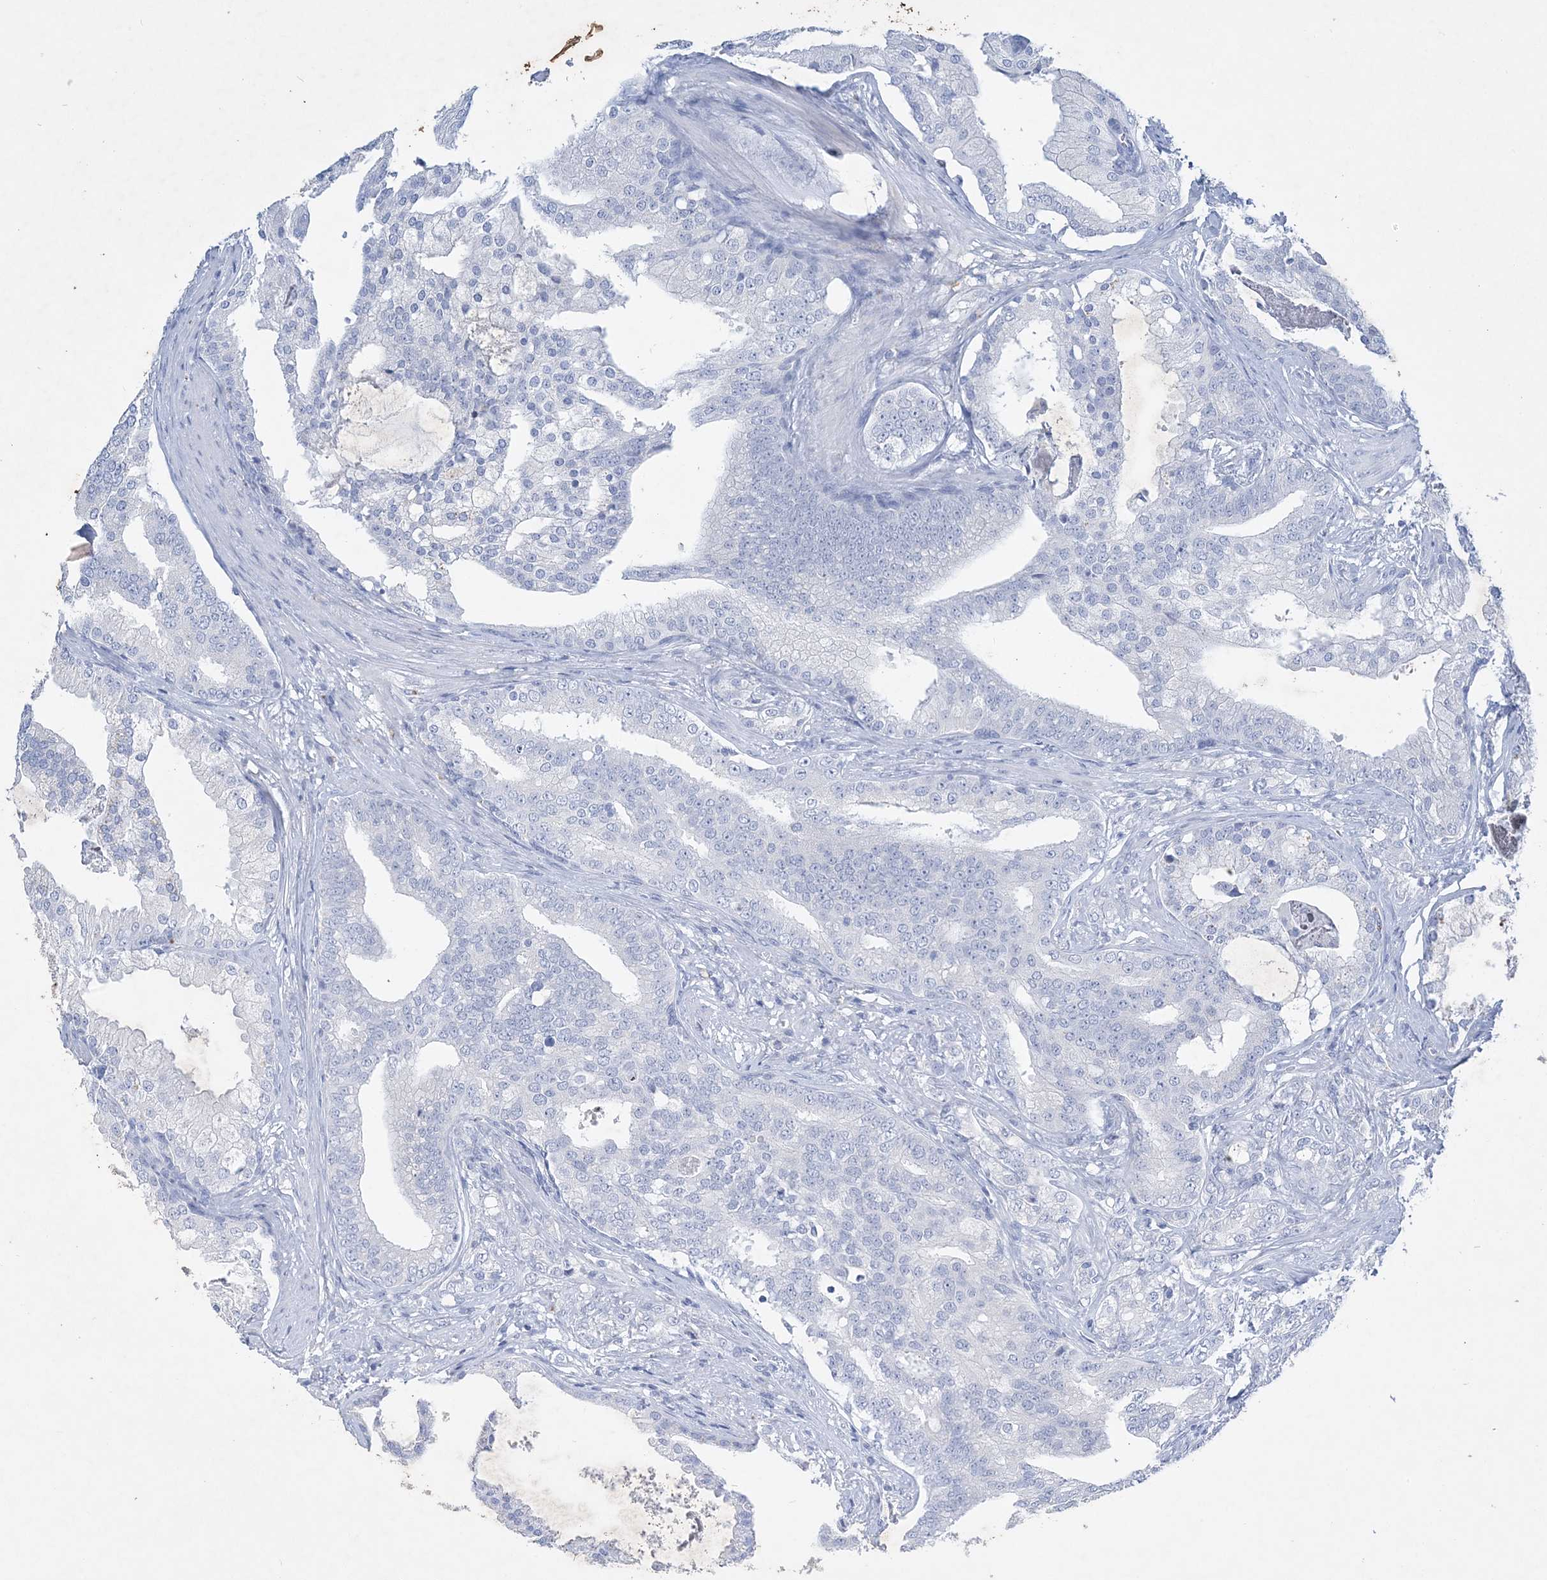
{"staining": {"intensity": "negative", "quantity": "none", "location": "none"}, "tissue": "prostate cancer", "cell_type": "Tumor cells", "image_type": "cancer", "snomed": [{"axis": "morphology", "description": "Adenocarcinoma, Low grade"}, {"axis": "topography", "description": "Prostate"}], "caption": "Immunohistochemistry histopathology image of human prostate low-grade adenocarcinoma stained for a protein (brown), which reveals no expression in tumor cells.", "gene": "COPS8", "patient": {"sex": "male", "age": 58}}